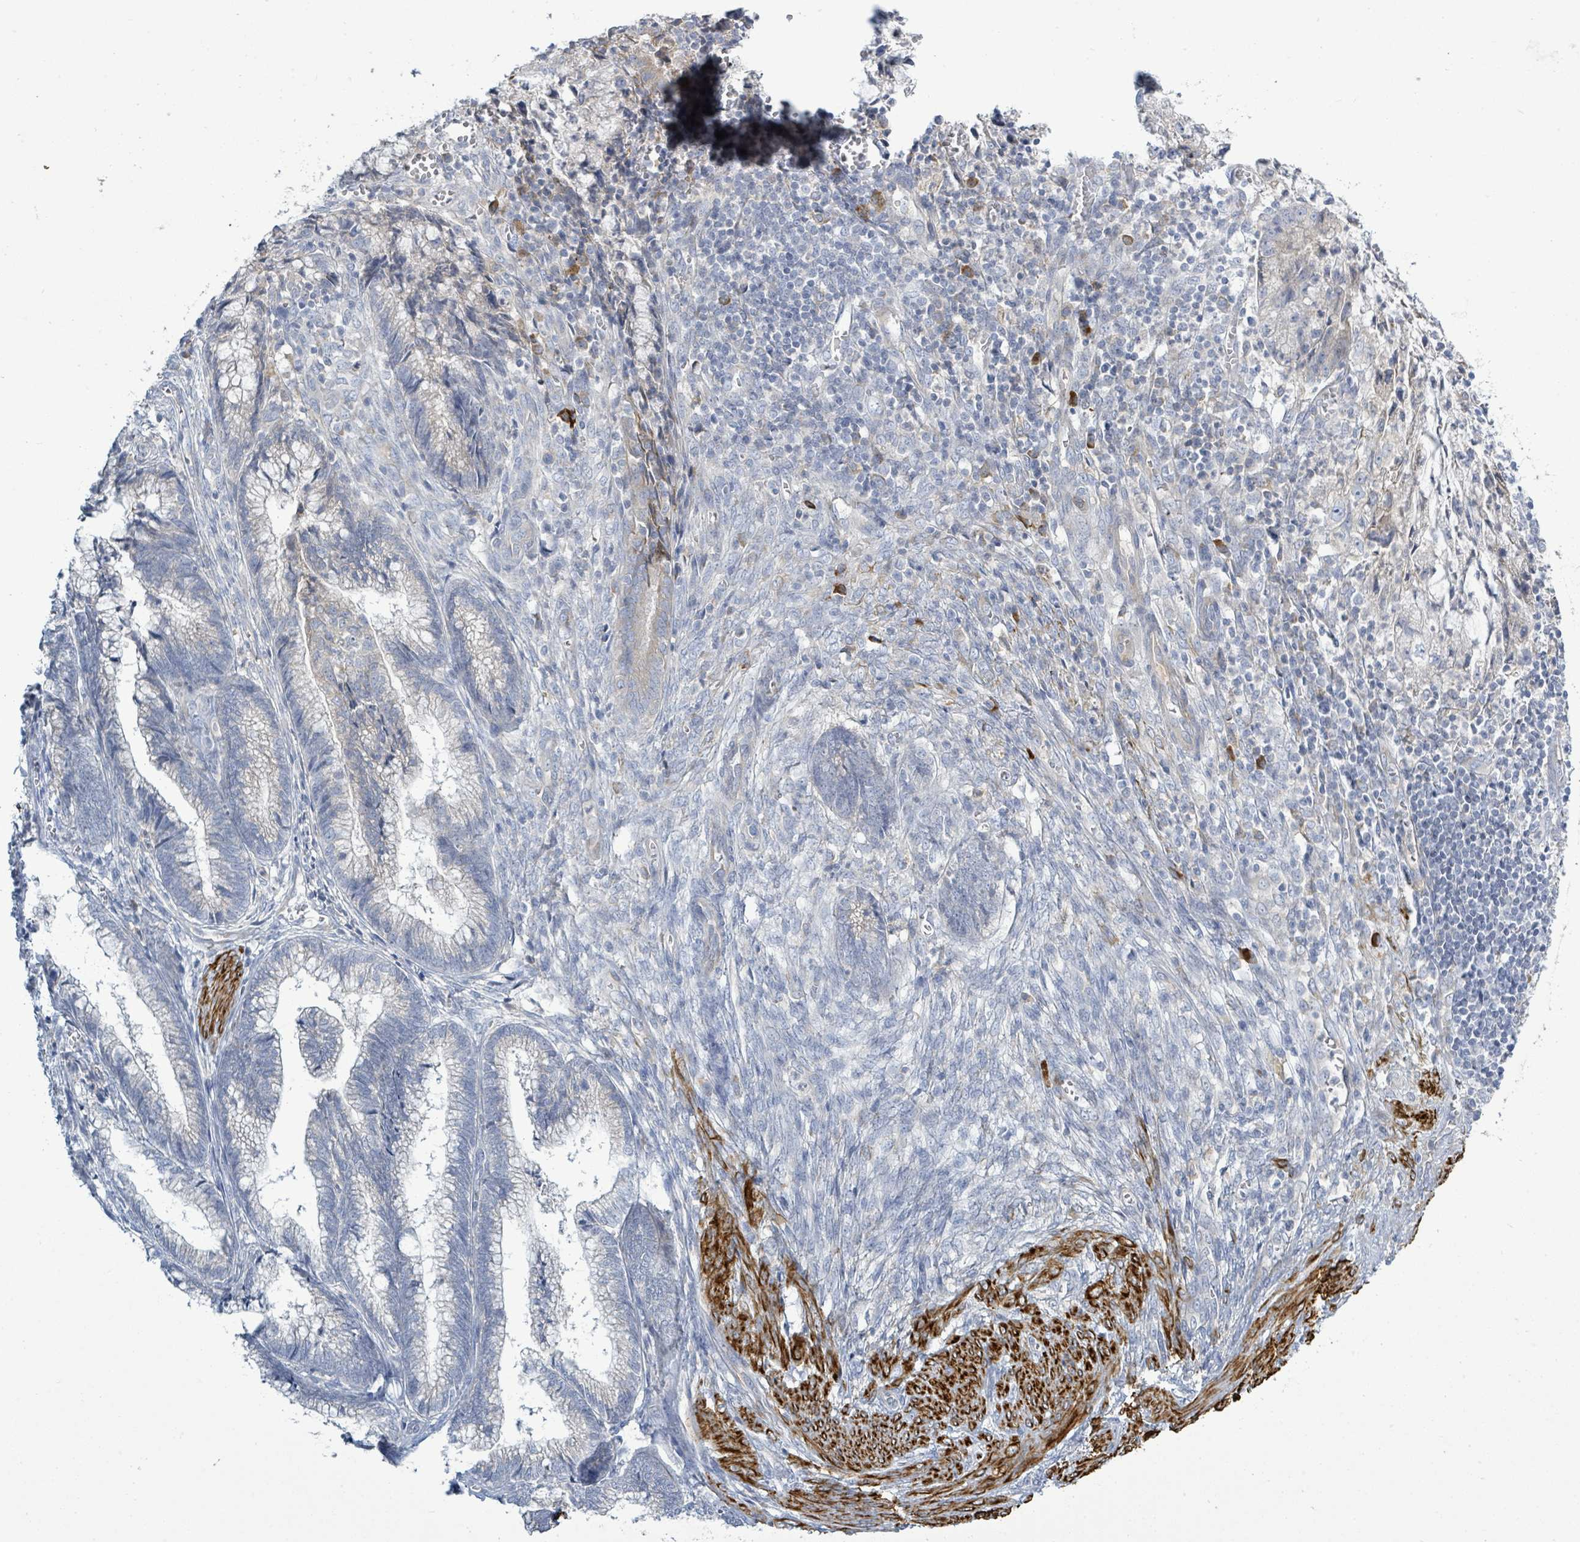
{"staining": {"intensity": "weak", "quantity": "<25%", "location": "cytoplasmic/membranous"}, "tissue": "cervical cancer", "cell_type": "Tumor cells", "image_type": "cancer", "snomed": [{"axis": "morphology", "description": "Adenocarcinoma, NOS"}, {"axis": "topography", "description": "Cervix"}], "caption": "This image is of cervical cancer stained with immunohistochemistry to label a protein in brown with the nuclei are counter-stained blue. There is no expression in tumor cells. The staining was performed using DAB (3,3'-diaminobenzidine) to visualize the protein expression in brown, while the nuclei were stained in blue with hematoxylin (Magnification: 20x).", "gene": "SIRPB1", "patient": {"sex": "female", "age": 44}}